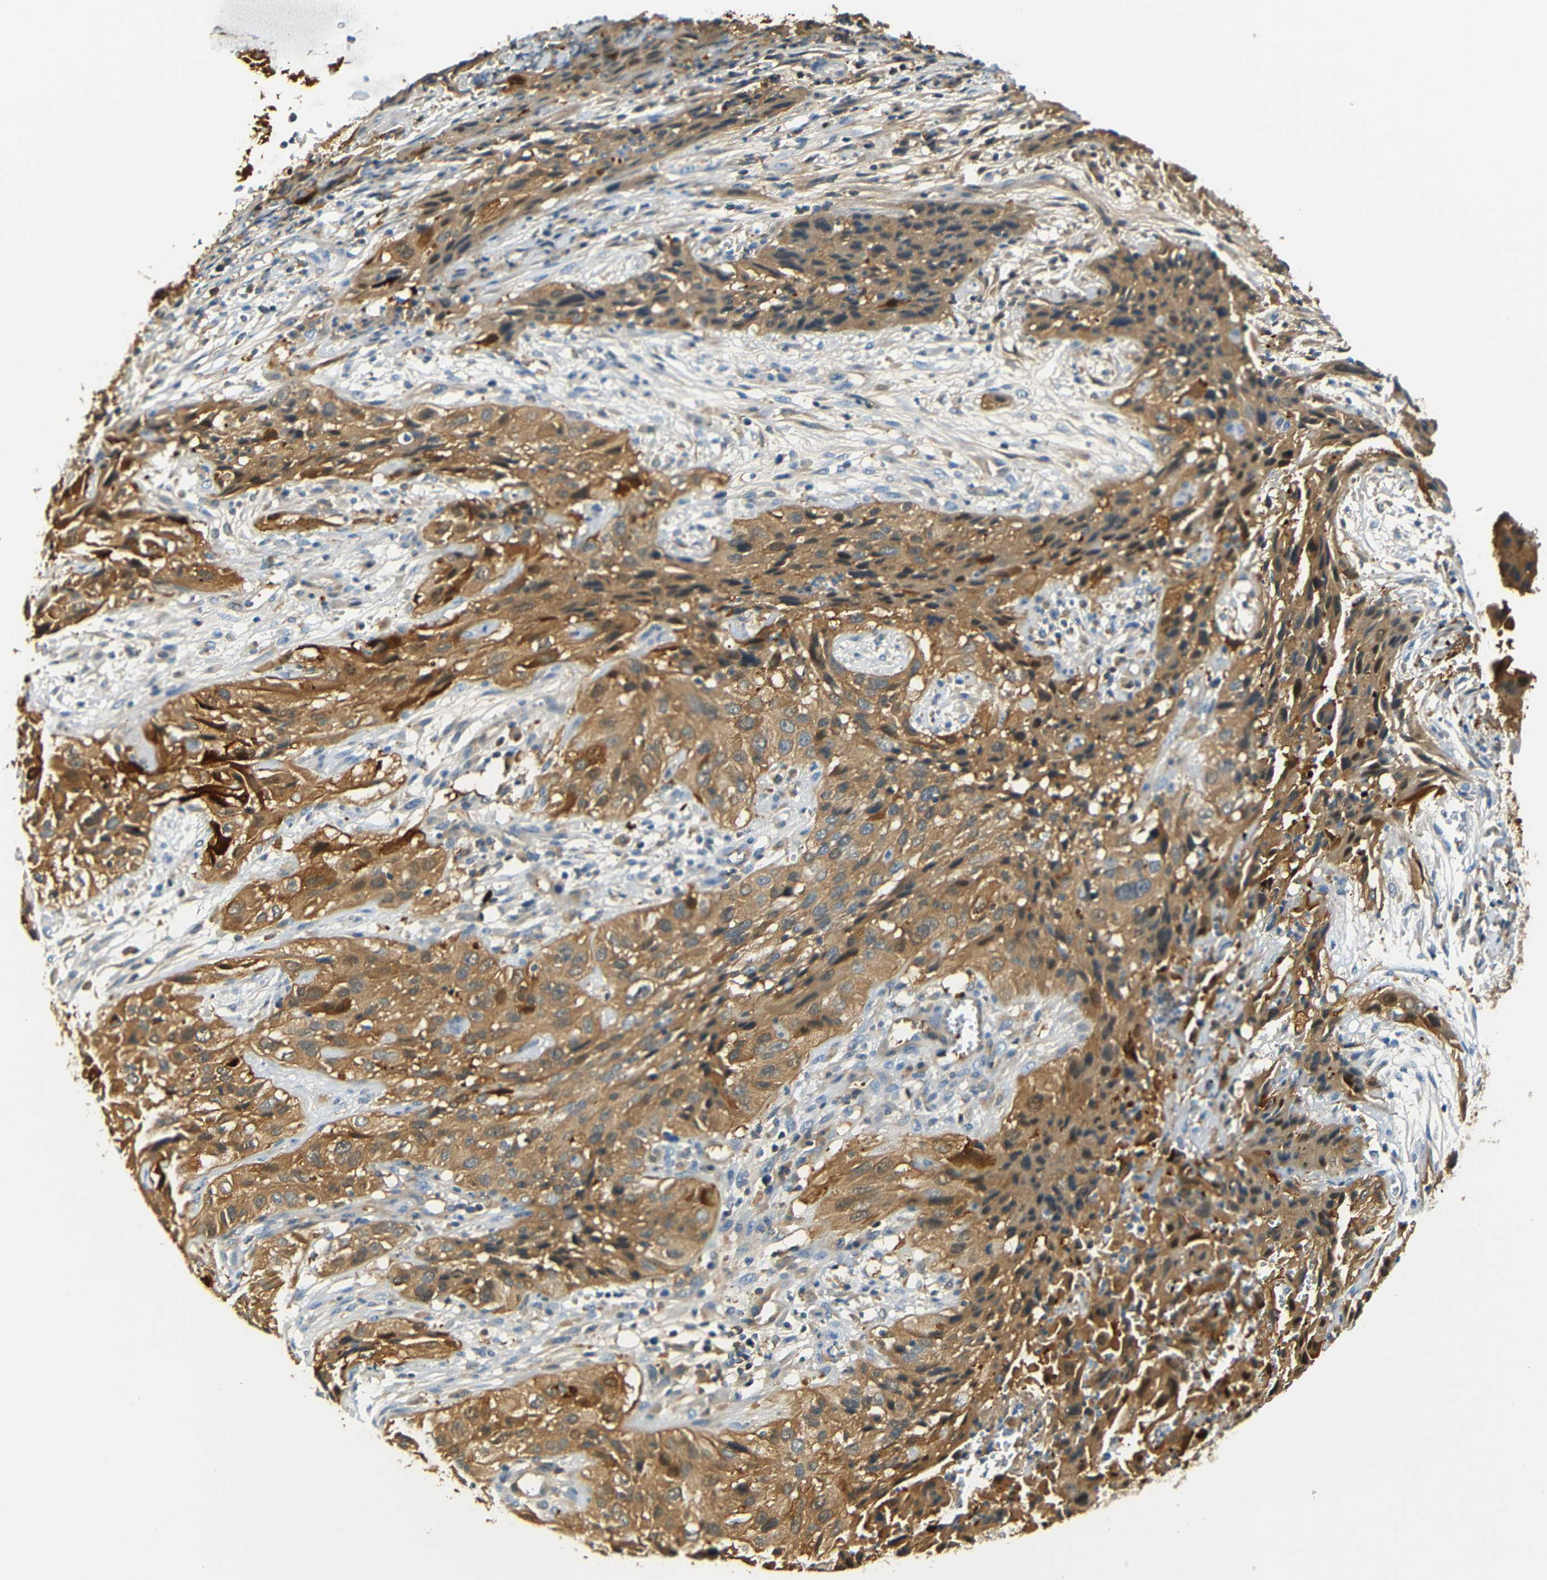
{"staining": {"intensity": "moderate", "quantity": ">75%", "location": "cytoplasmic/membranous"}, "tissue": "cervical cancer", "cell_type": "Tumor cells", "image_type": "cancer", "snomed": [{"axis": "morphology", "description": "Squamous cell carcinoma, NOS"}, {"axis": "topography", "description": "Cervix"}], "caption": "Protein staining by immunohistochemistry demonstrates moderate cytoplasmic/membranous staining in approximately >75% of tumor cells in cervical squamous cell carcinoma.", "gene": "SFN", "patient": {"sex": "female", "age": 32}}